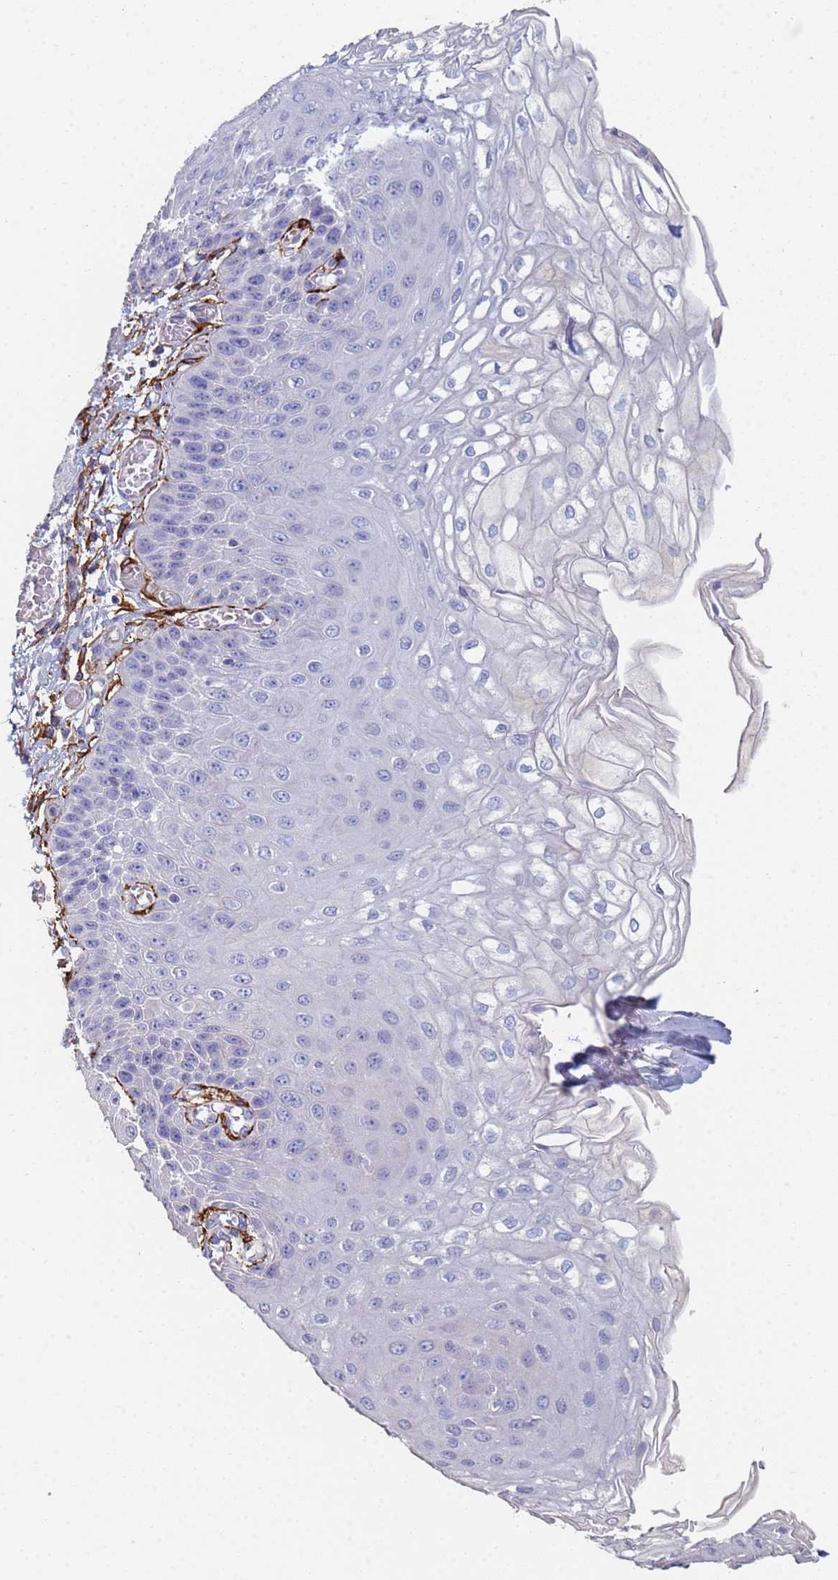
{"staining": {"intensity": "negative", "quantity": "none", "location": "none"}, "tissue": "esophagus", "cell_type": "Squamous epithelial cells", "image_type": "normal", "snomed": [{"axis": "morphology", "description": "Normal tissue, NOS"}, {"axis": "topography", "description": "Esophagus"}], "caption": "The micrograph demonstrates no staining of squamous epithelial cells in unremarkable esophagus. (Immunohistochemistry, brightfield microscopy, high magnification).", "gene": "ABCA8", "patient": {"sex": "male", "age": 81}}